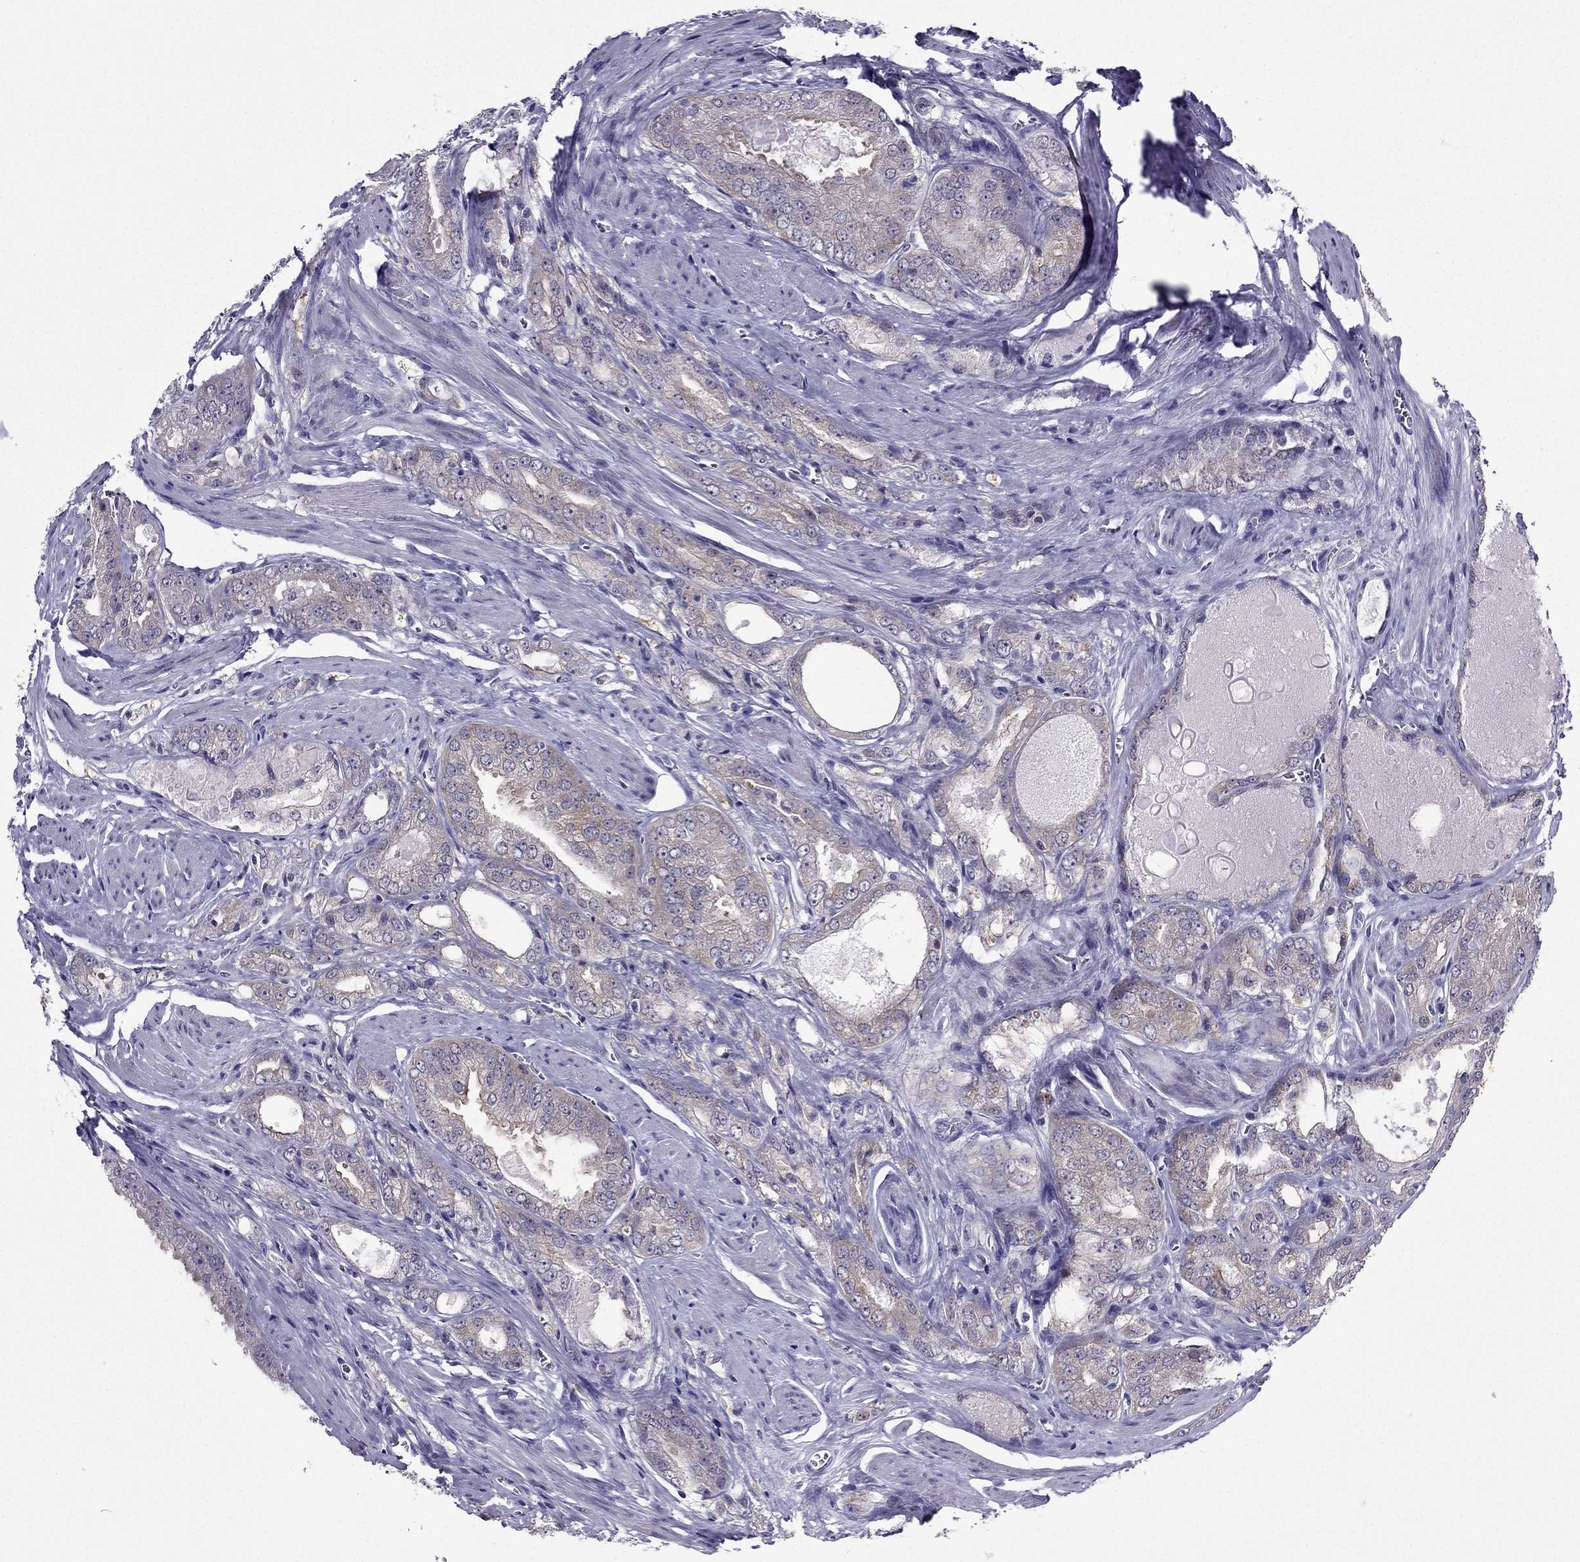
{"staining": {"intensity": "negative", "quantity": "none", "location": "none"}, "tissue": "prostate cancer", "cell_type": "Tumor cells", "image_type": "cancer", "snomed": [{"axis": "morphology", "description": "Adenocarcinoma, NOS"}, {"axis": "morphology", "description": "Adenocarcinoma, High grade"}, {"axis": "topography", "description": "Prostate"}], "caption": "The immunohistochemistry (IHC) histopathology image has no significant staining in tumor cells of prostate cancer tissue.", "gene": "AAK1", "patient": {"sex": "male", "age": 70}}